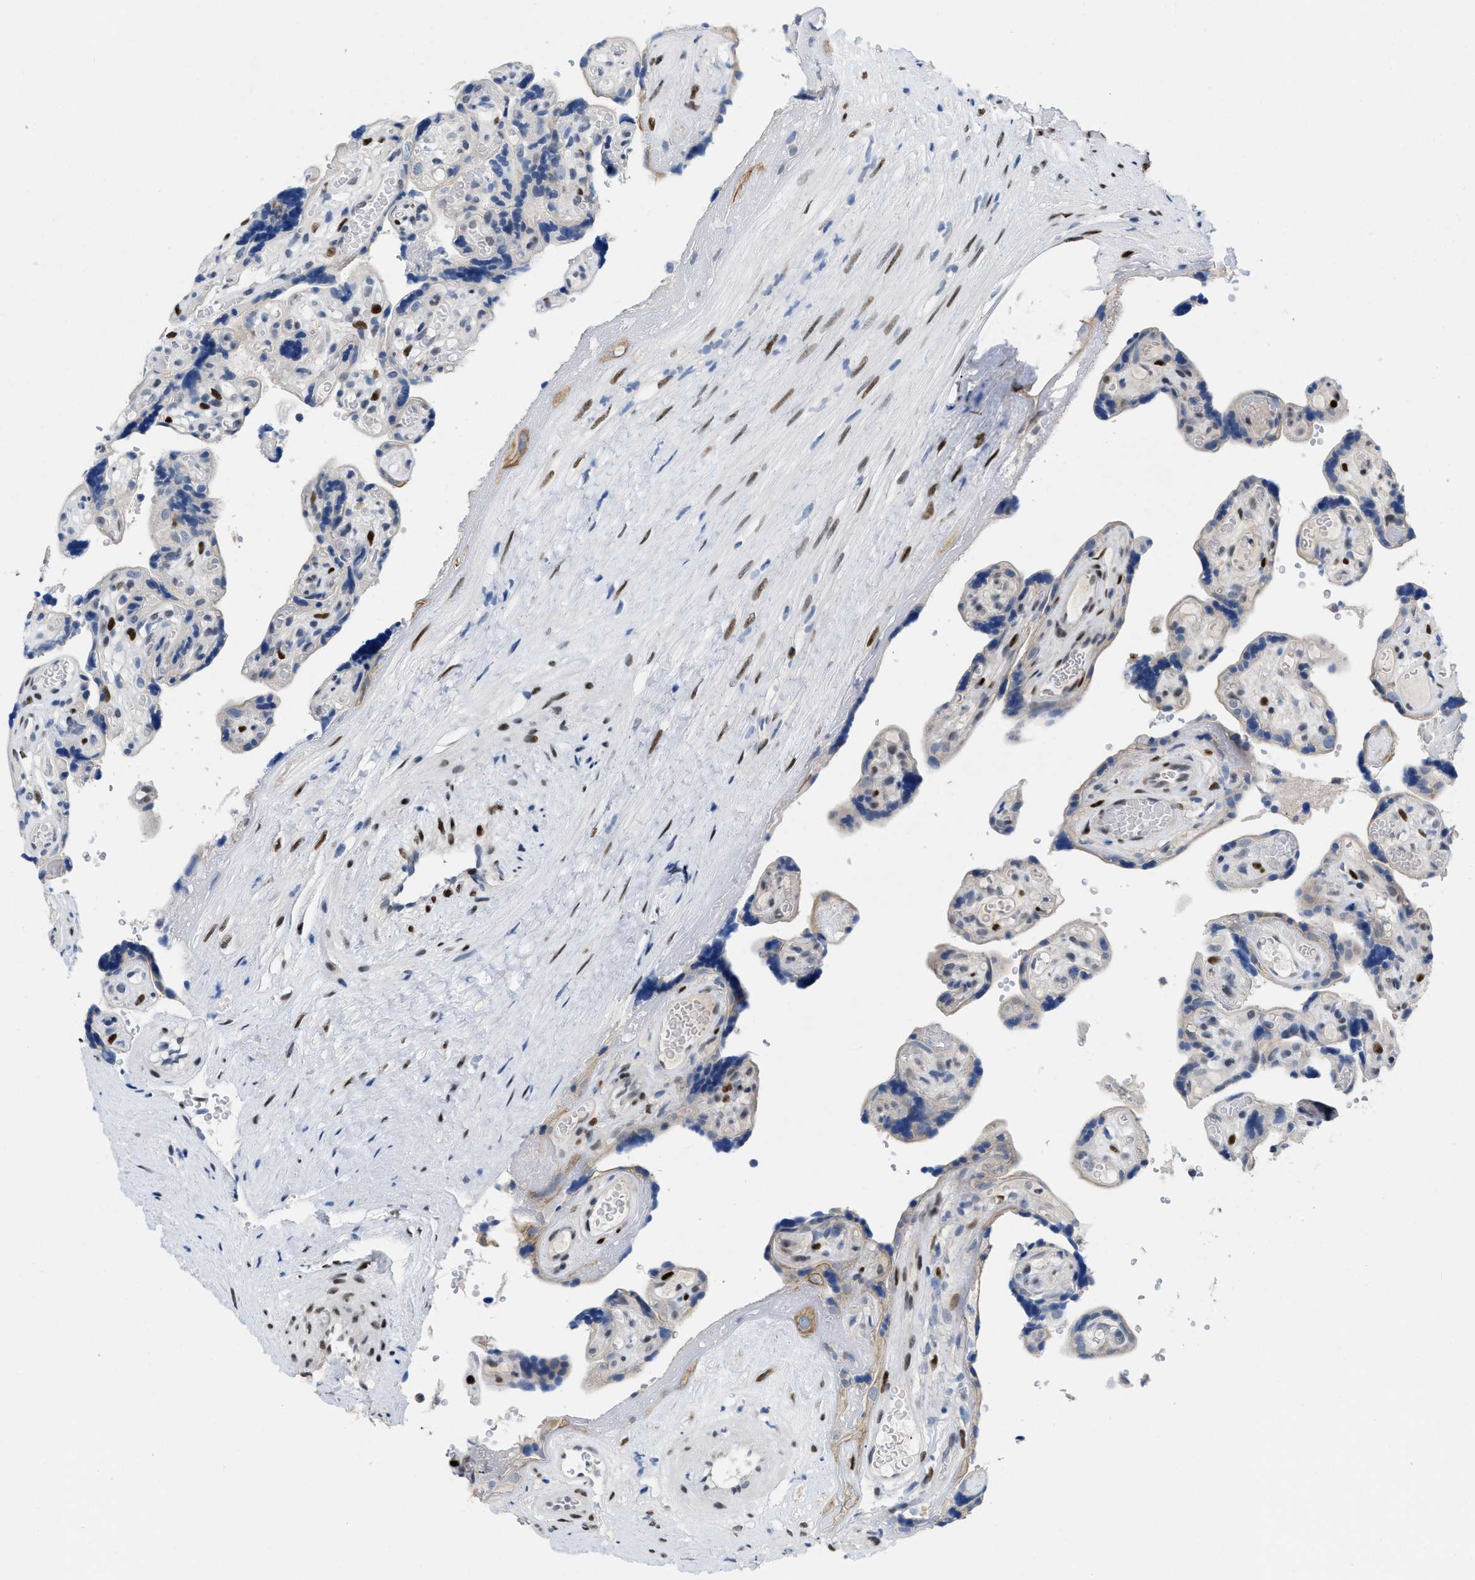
{"staining": {"intensity": "moderate", "quantity": ">75%", "location": "cytoplasmic/membranous"}, "tissue": "placenta", "cell_type": "Decidual cells", "image_type": "normal", "snomed": [{"axis": "morphology", "description": "Normal tissue, NOS"}, {"axis": "topography", "description": "Placenta"}], "caption": "Protein expression analysis of benign placenta exhibits moderate cytoplasmic/membranous expression in approximately >75% of decidual cells.", "gene": "NFIX", "patient": {"sex": "female", "age": 30}}